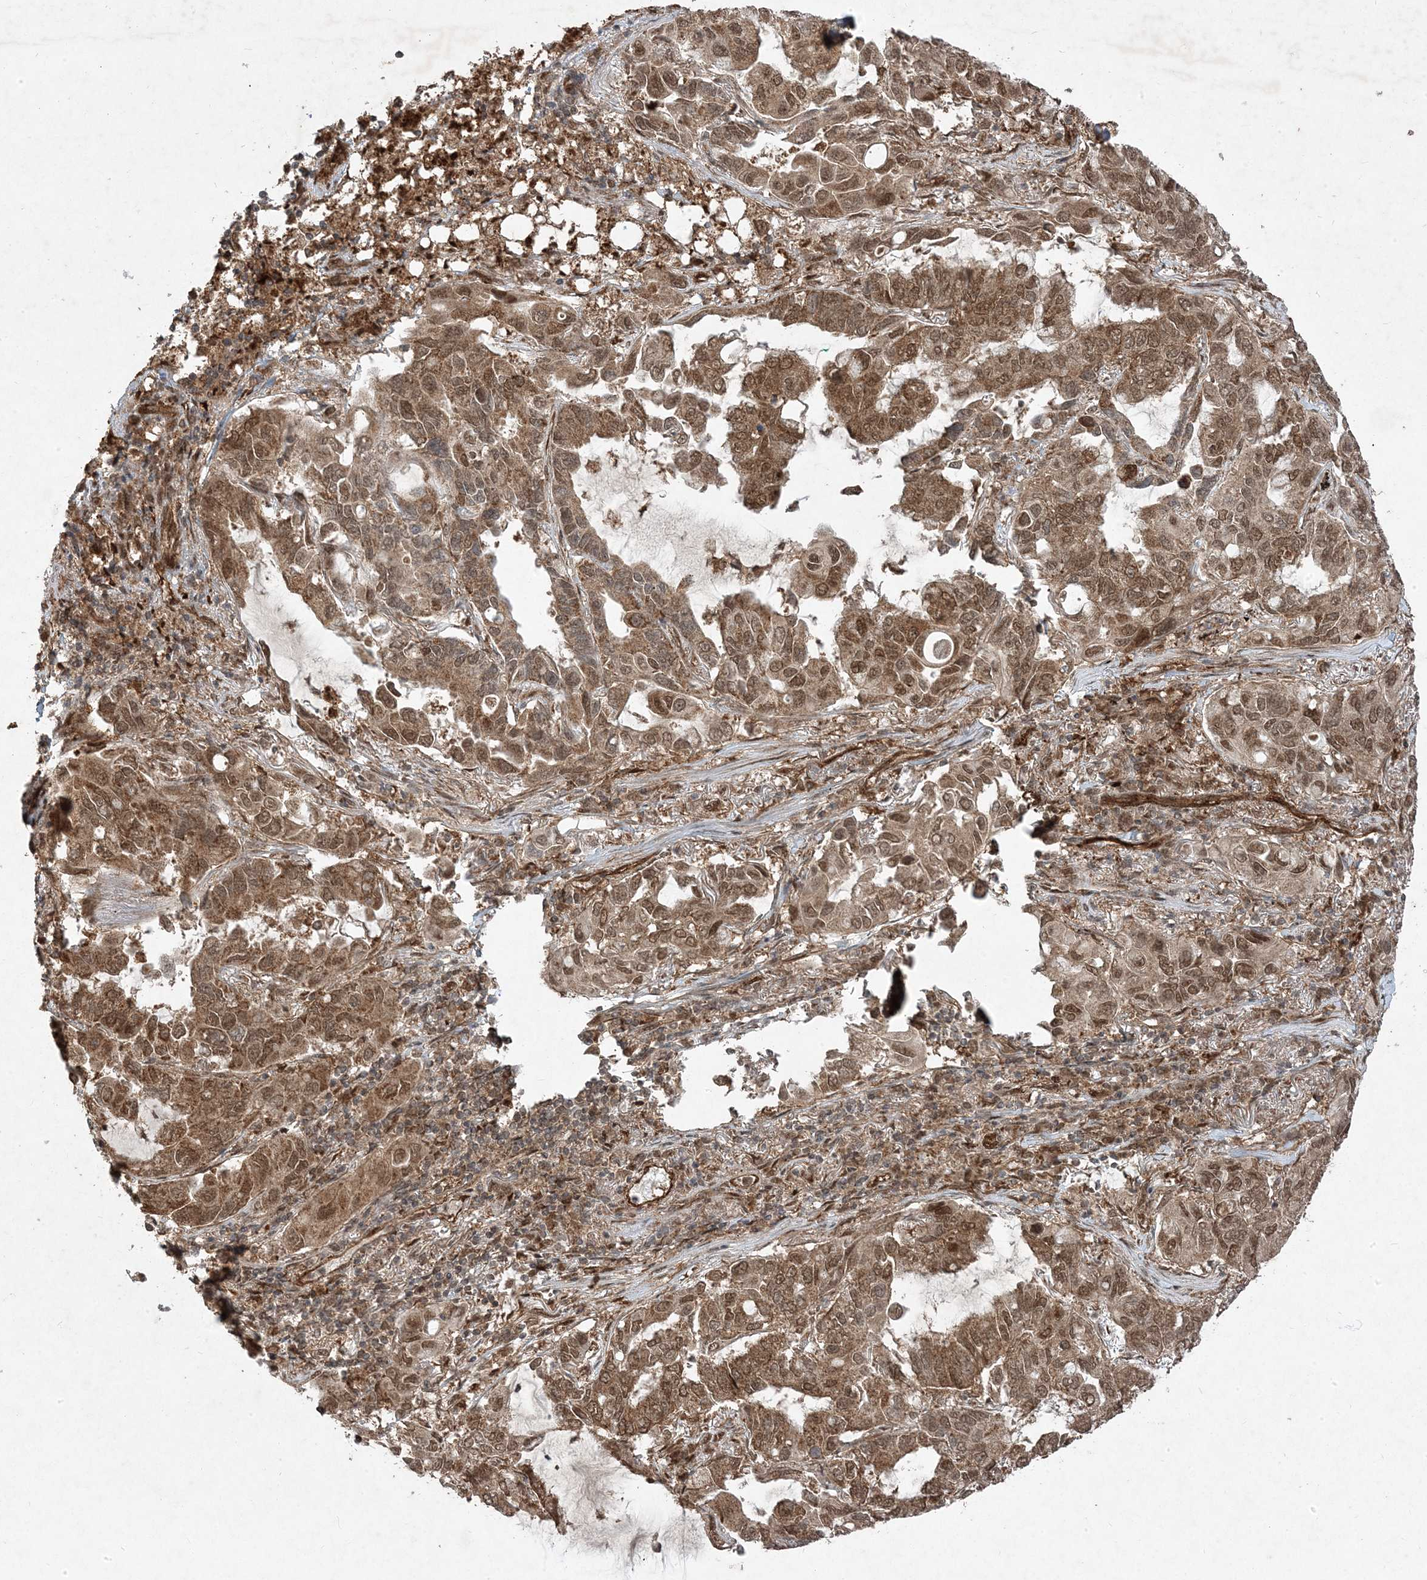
{"staining": {"intensity": "moderate", "quantity": ">75%", "location": "cytoplasmic/membranous,nuclear"}, "tissue": "lung cancer", "cell_type": "Tumor cells", "image_type": "cancer", "snomed": [{"axis": "morphology", "description": "Adenocarcinoma, NOS"}, {"axis": "topography", "description": "Lung"}], "caption": "Immunohistochemistry (DAB) staining of human adenocarcinoma (lung) shows moderate cytoplasmic/membranous and nuclear protein expression in approximately >75% of tumor cells. The staining is performed using DAB (3,3'-diaminobenzidine) brown chromogen to label protein expression. The nuclei are counter-stained blue using hematoxylin.", "gene": "PLEKHM2", "patient": {"sex": "male", "age": 64}}